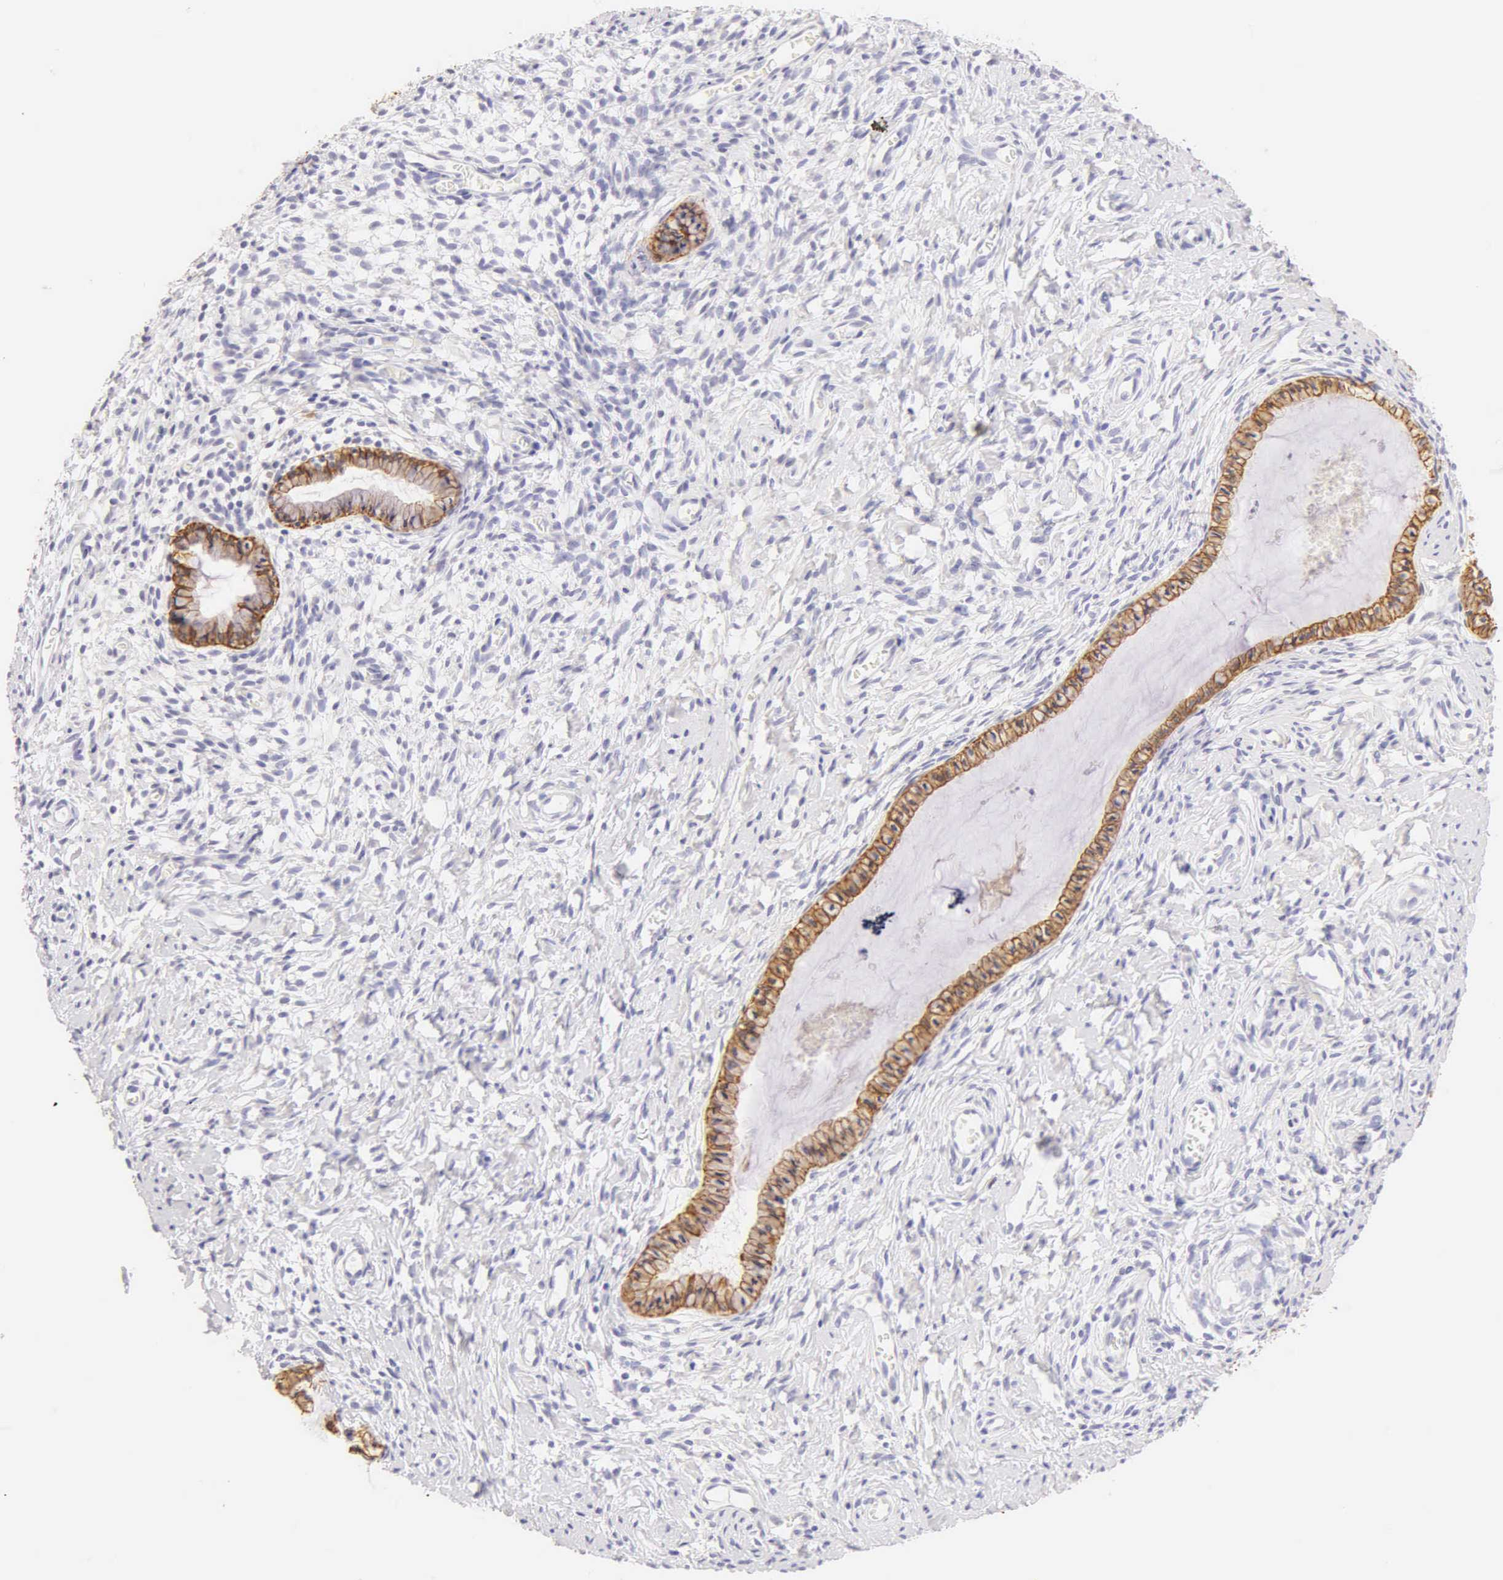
{"staining": {"intensity": "weak", "quantity": ">75%", "location": "cytoplasmic/membranous"}, "tissue": "cervix", "cell_type": "Glandular cells", "image_type": "normal", "snomed": [{"axis": "morphology", "description": "Normal tissue, NOS"}, {"axis": "topography", "description": "Cervix"}], "caption": "The micrograph exhibits a brown stain indicating the presence of a protein in the cytoplasmic/membranous of glandular cells in cervix. The staining was performed using DAB to visualize the protein expression in brown, while the nuclei were stained in blue with hematoxylin (Magnification: 20x).", "gene": "KRT14", "patient": {"sex": "female", "age": 70}}